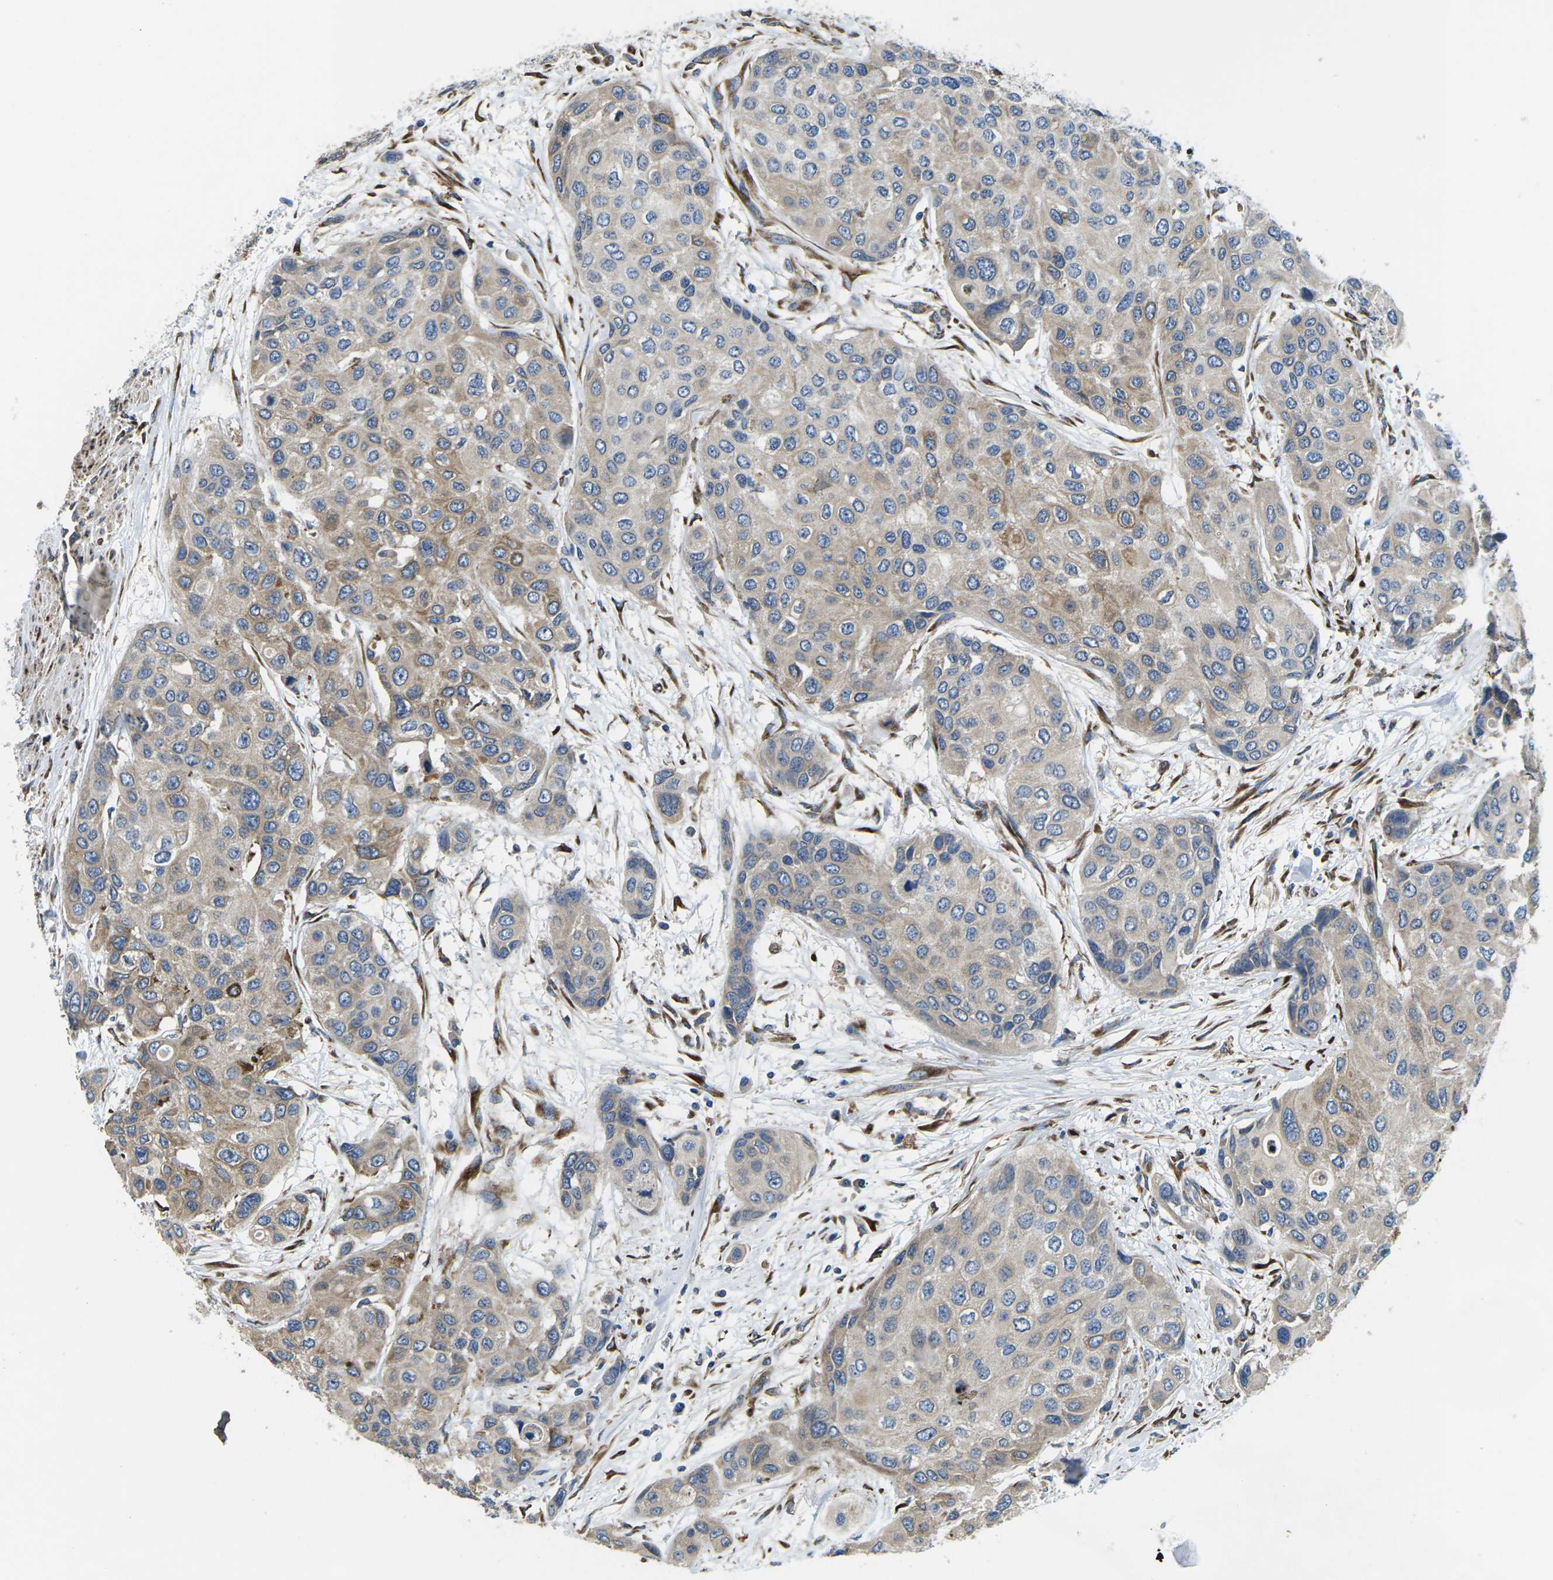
{"staining": {"intensity": "moderate", "quantity": "25%-75%", "location": "cytoplasmic/membranous"}, "tissue": "urothelial cancer", "cell_type": "Tumor cells", "image_type": "cancer", "snomed": [{"axis": "morphology", "description": "Urothelial carcinoma, High grade"}, {"axis": "topography", "description": "Urinary bladder"}], "caption": "An image showing moderate cytoplasmic/membranous positivity in about 25%-75% of tumor cells in urothelial cancer, as visualized by brown immunohistochemical staining.", "gene": "PDZD8", "patient": {"sex": "female", "age": 56}}